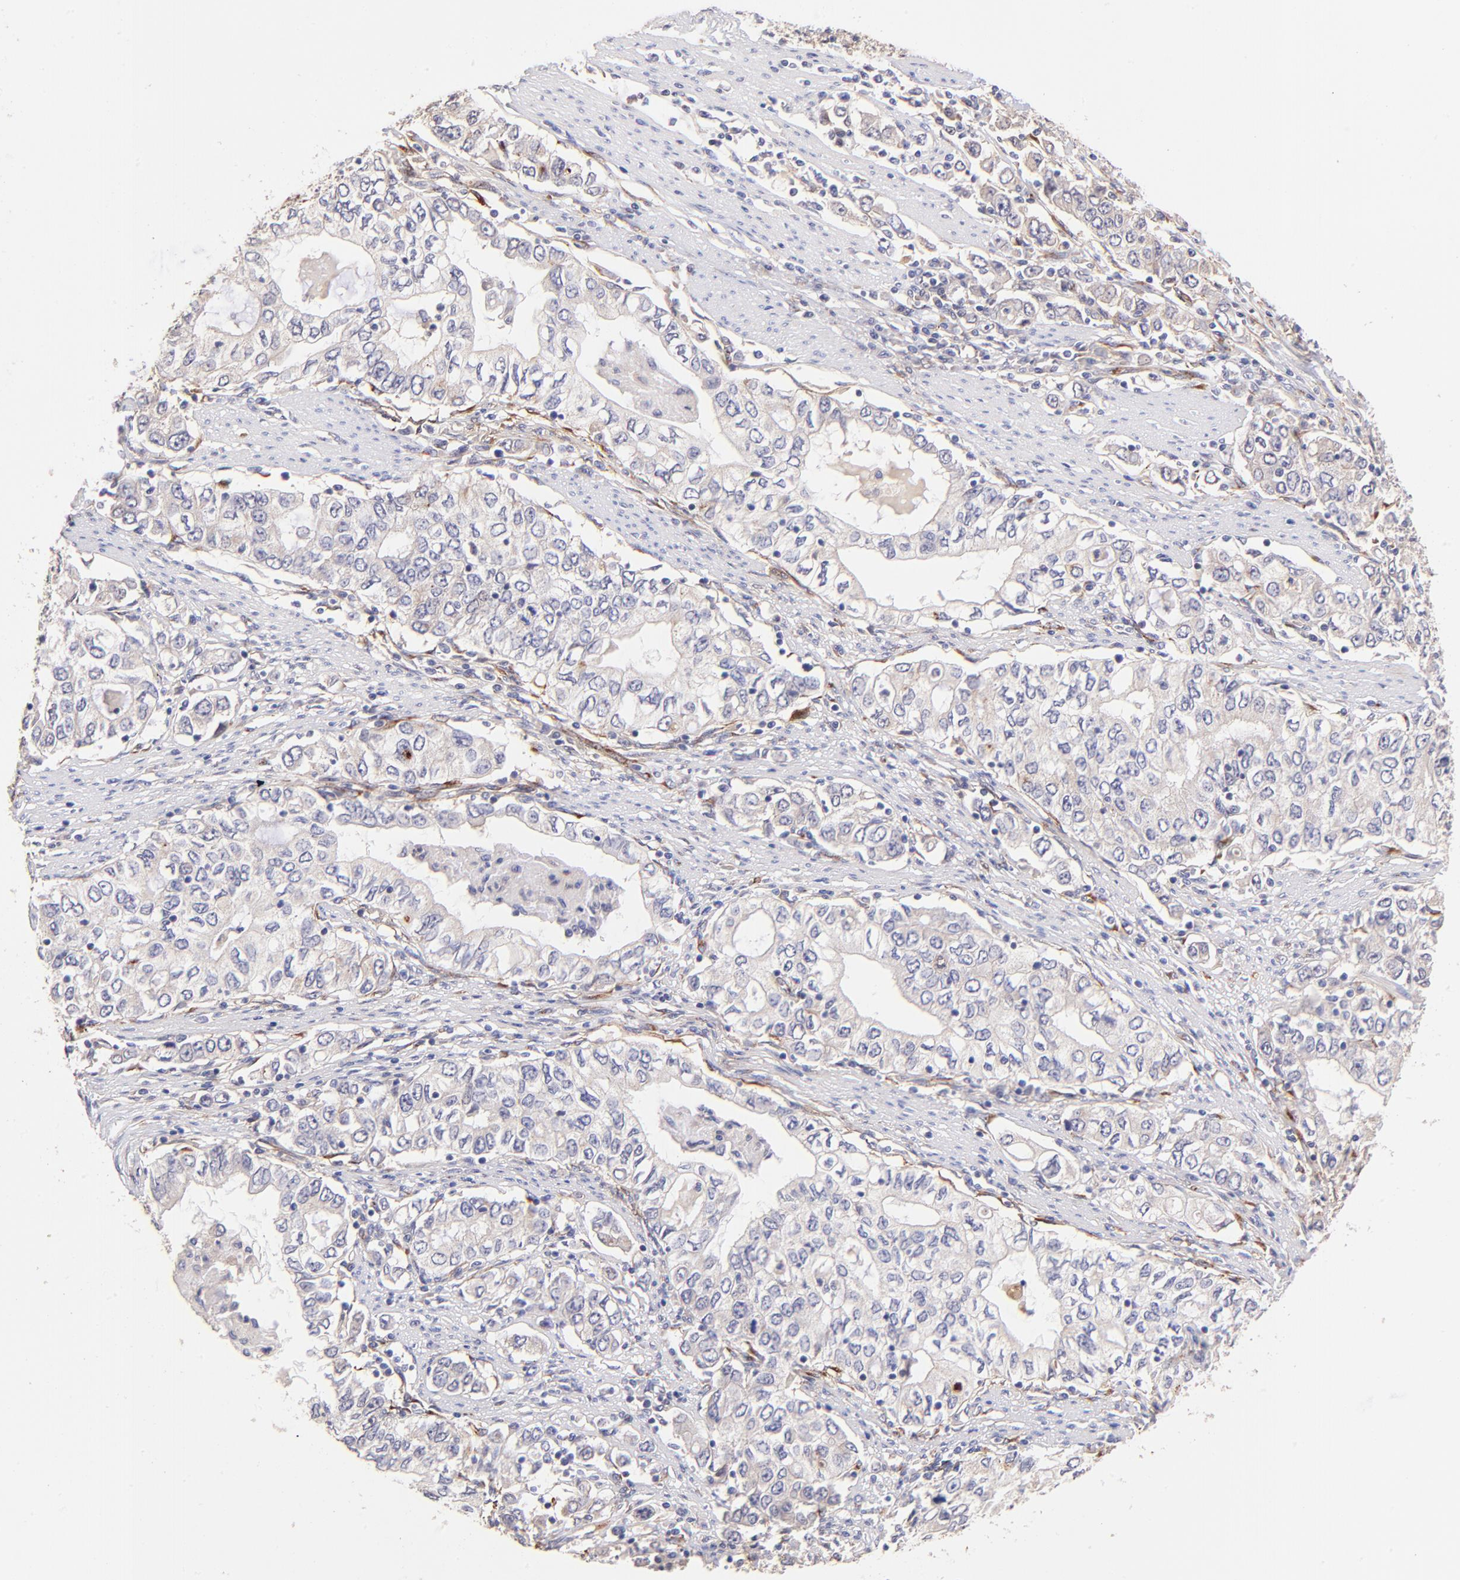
{"staining": {"intensity": "negative", "quantity": "none", "location": "none"}, "tissue": "stomach cancer", "cell_type": "Tumor cells", "image_type": "cancer", "snomed": [{"axis": "morphology", "description": "Adenocarcinoma, NOS"}, {"axis": "topography", "description": "Stomach, lower"}], "caption": "An immunohistochemistry (IHC) histopathology image of stomach cancer (adenocarcinoma) is shown. There is no staining in tumor cells of stomach cancer (adenocarcinoma).", "gene": "SPARC", "patient": {"sex": "female", "age": 72}}